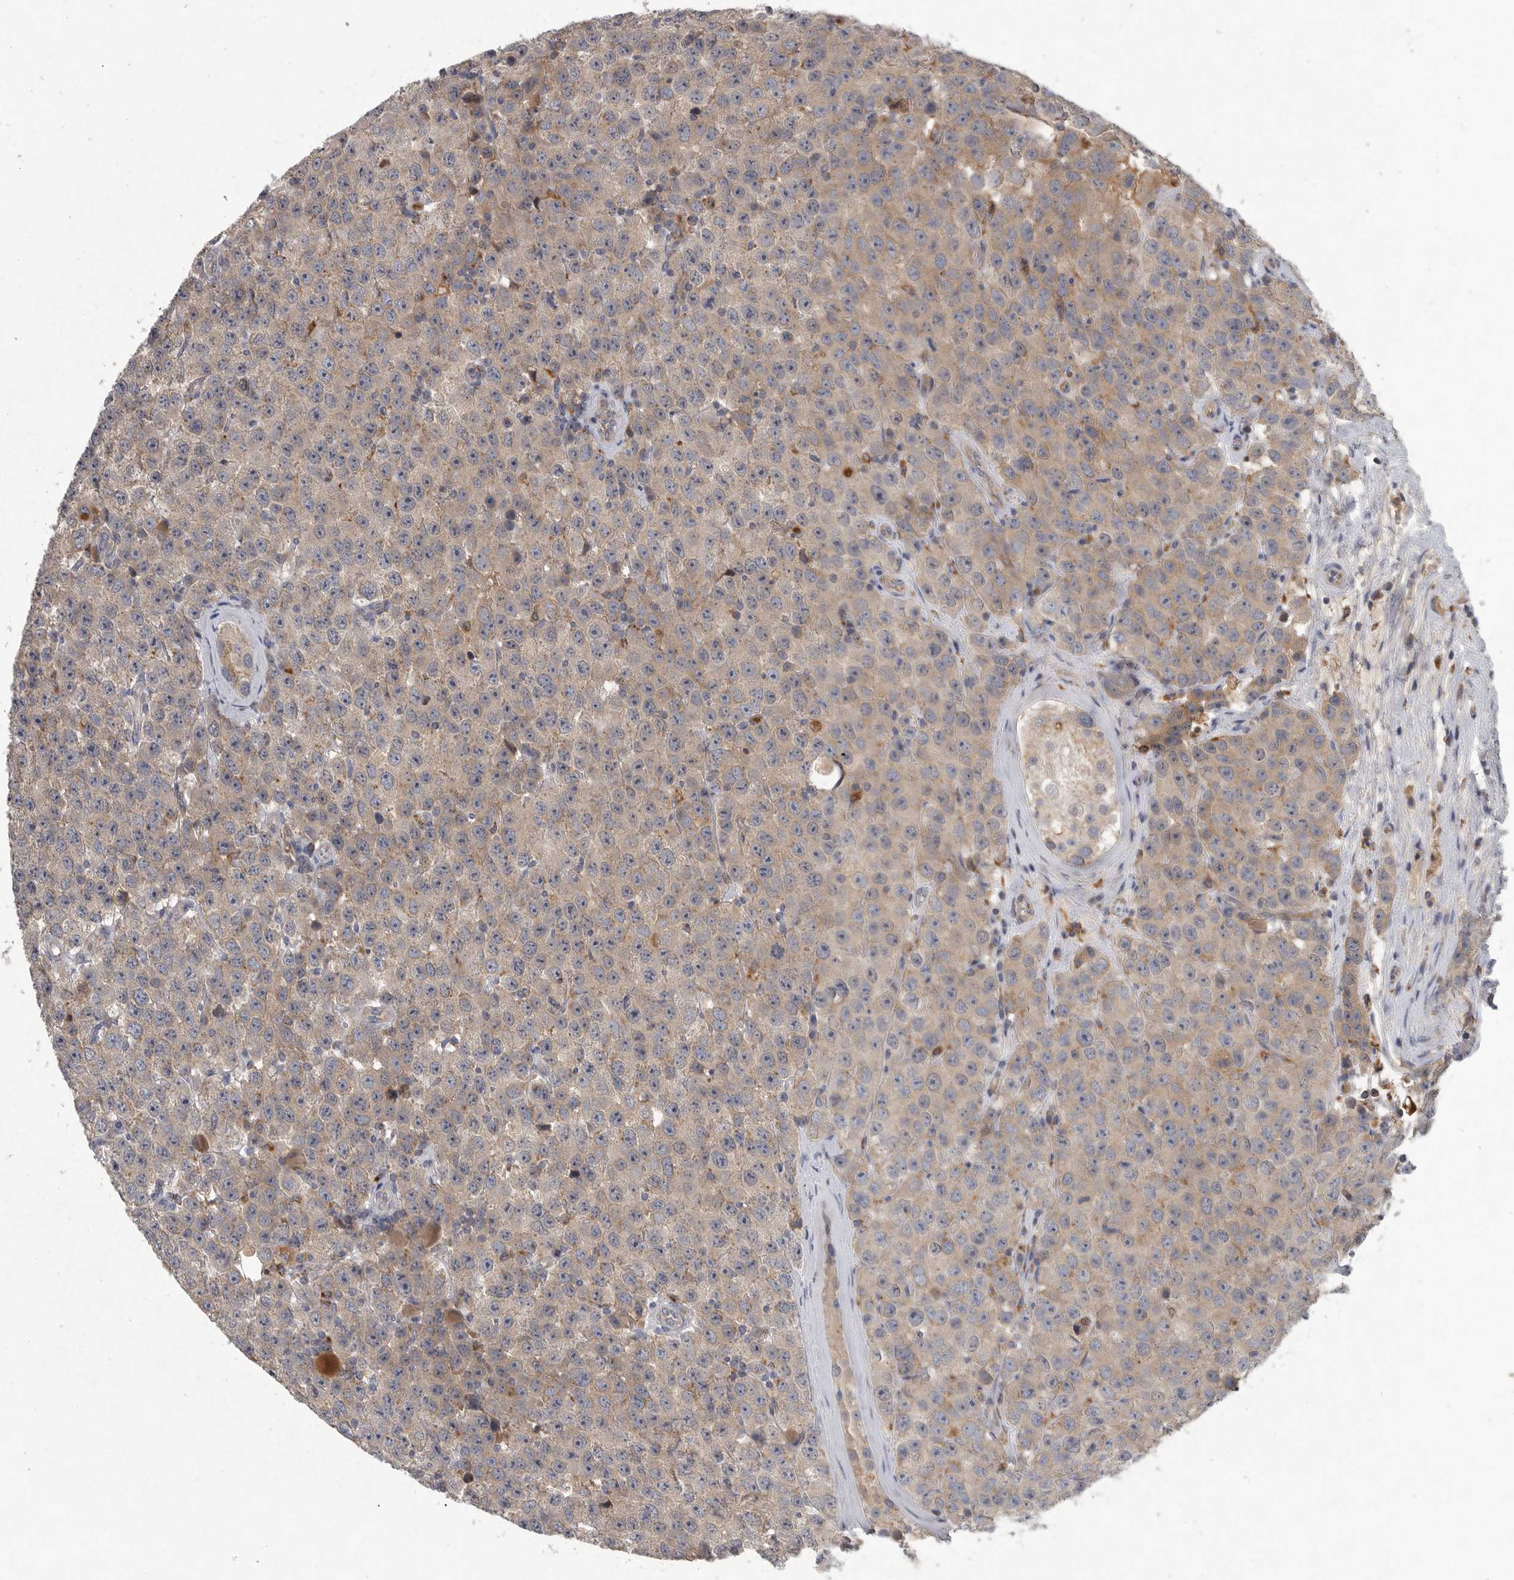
{"staining": {"intensity": "weak", "quantity": ">75%", "location": "cytoplasmic/membranous"}, "tissue": "testis cancer", "cell_type": "Tumor cells", "image_type": "cancer", "snomed": [{"axis": "morphology", "description": "Seminoma, NOS"}, {"axis": "morphology", "description": "Carcinoma, Embryonal, NOS"}, {"axis": "topography", "description": "Testis"}], "caption": "IHC of human testis cancer shows low levels of weak cytoplasmic/membranous staining in approximately >75% of tumor cells. (Brightfield microscopy of DAB IHC at high magnification).", "gene": "LAMTOR3", "patient": {"sex": "male", "age": 28}}